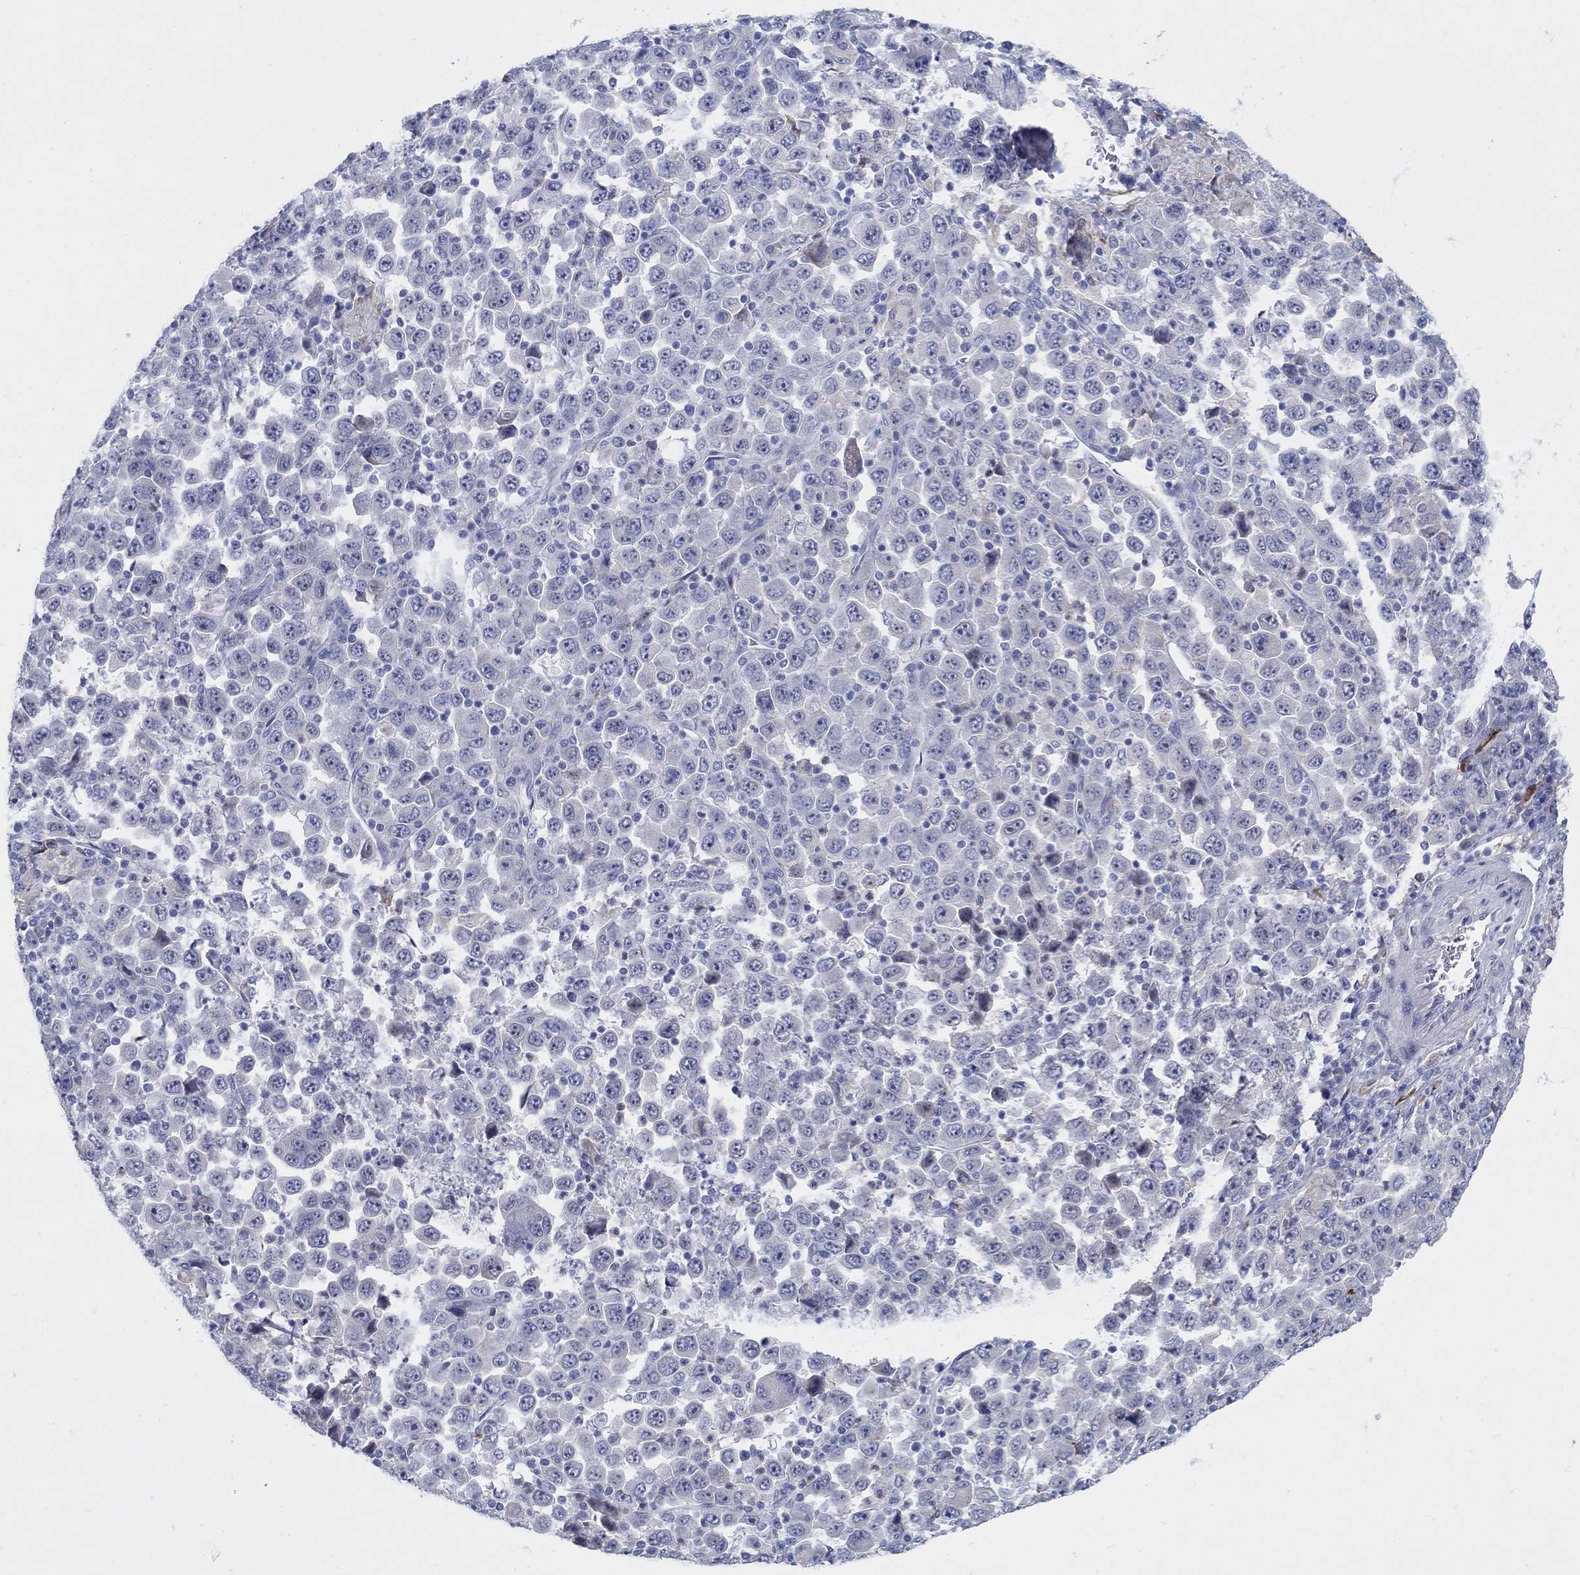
{"staining": {"intensity": "negative", "quantity": "none", "location": "none"}, "tissue": "stomach cancer", "cell_type": "Tumor cells", "image_type": "cancer", "snomed": [{"axis": "morphology", "description": "Normal tissue, NOS"}, {"axis": "morphology", "description": "Adenocarcinoma, NOS"}, {"axis": "topography", "description": "Stomach, upper"}, {"axis": "topography", "description": "Stomach"}], "caption": "Human adenocarcinoma (stomach) stained for a protein using IHC exhibits no expression in tumor cells.", "gene": "REEP2", "patient": {"sex": "male", "age": 59}}